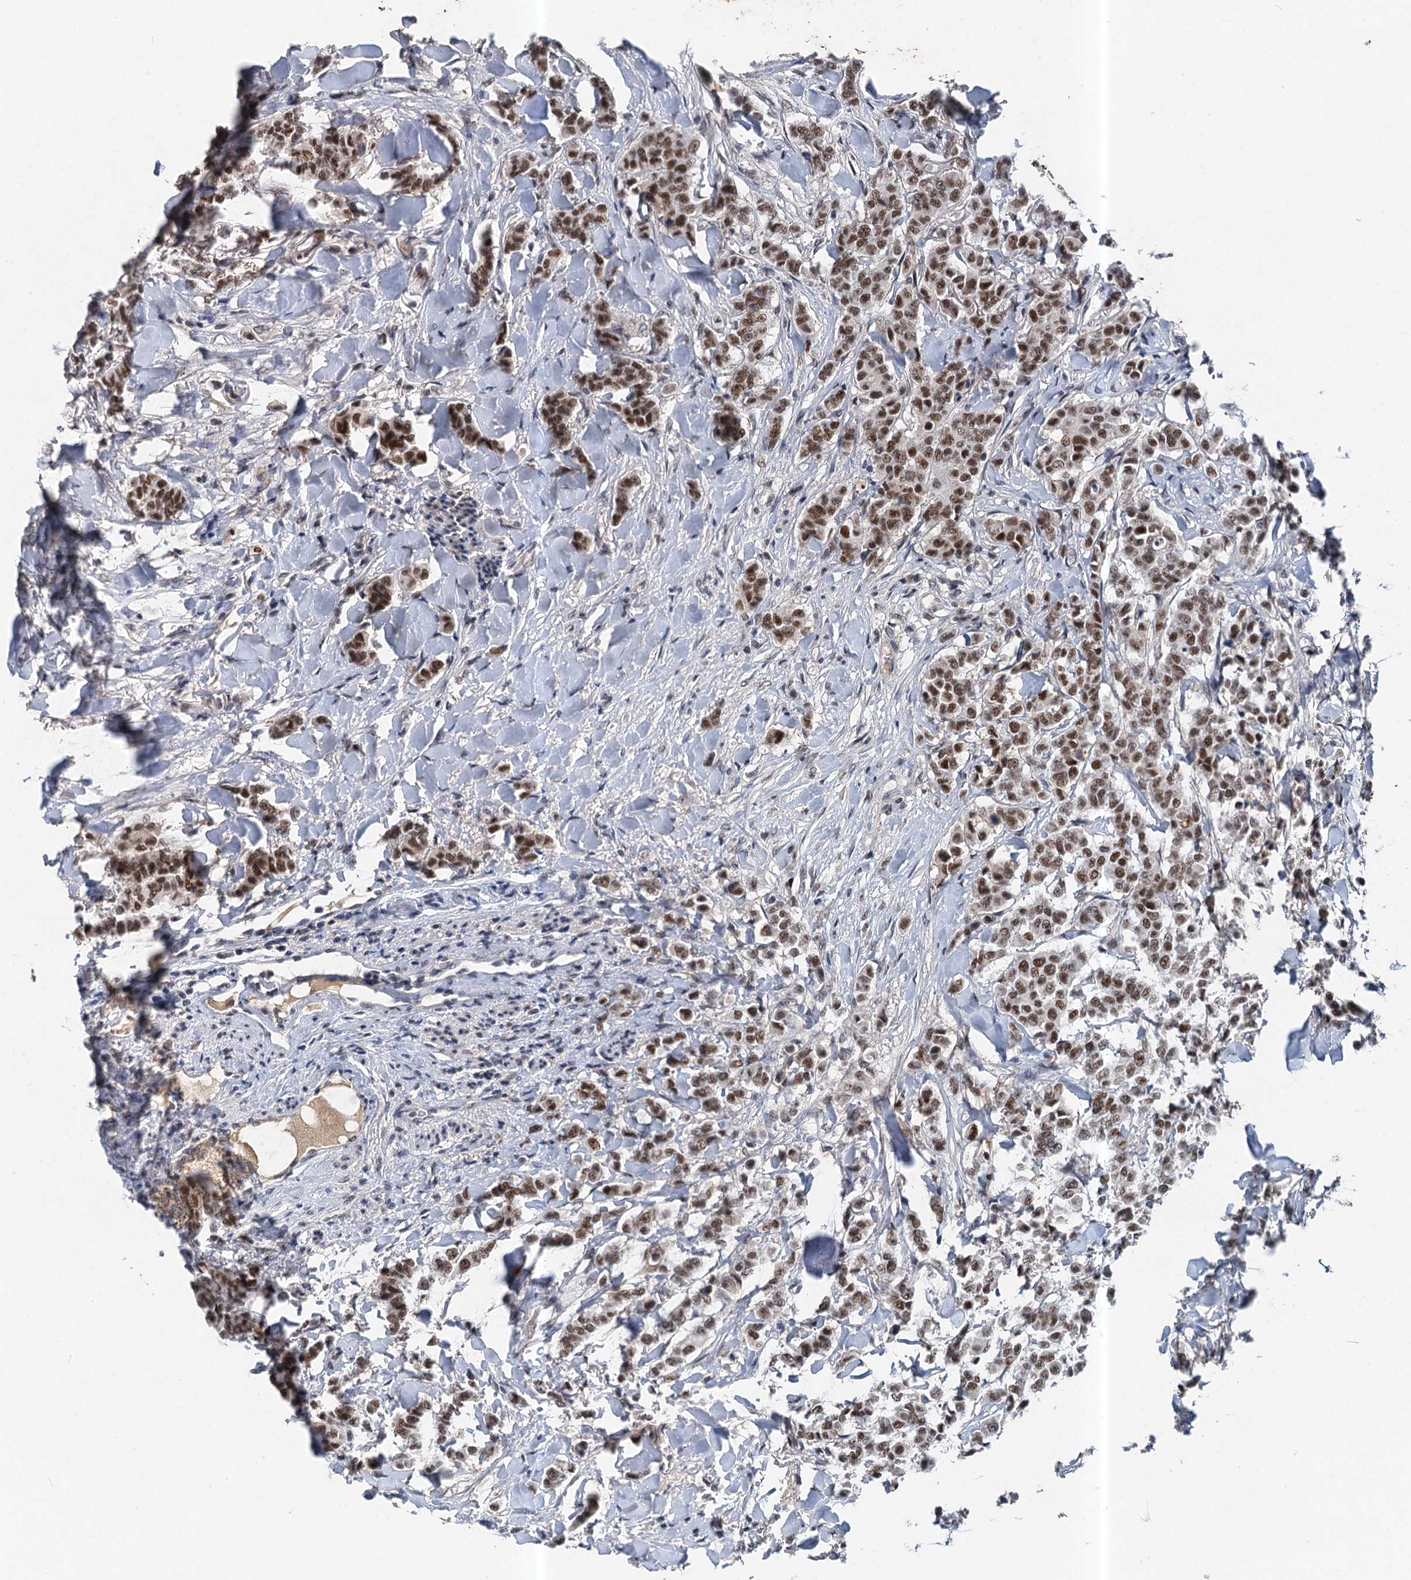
{"staining": {"intensity": "moderate", "quantity": ">75%", "location": "nuclear"}, "tissue": "breast cancer", "cell_type": "Tumor cells", "image_type": "cancer", "snomed": [{"axis": "morphology", "description": "Duct carcinoma"}, {"axis": "topography", "description": "Breast"}], "caption": "Immunohistochemical staining of human breast cancer reveals medium levels of moderate nuclear expression in about >75% of tumor cells. Ihc stains the protein in brown and the nuclei are stained blue.", "gene": "CSTF3", "patient": {"sex": "female", "age": 40}}